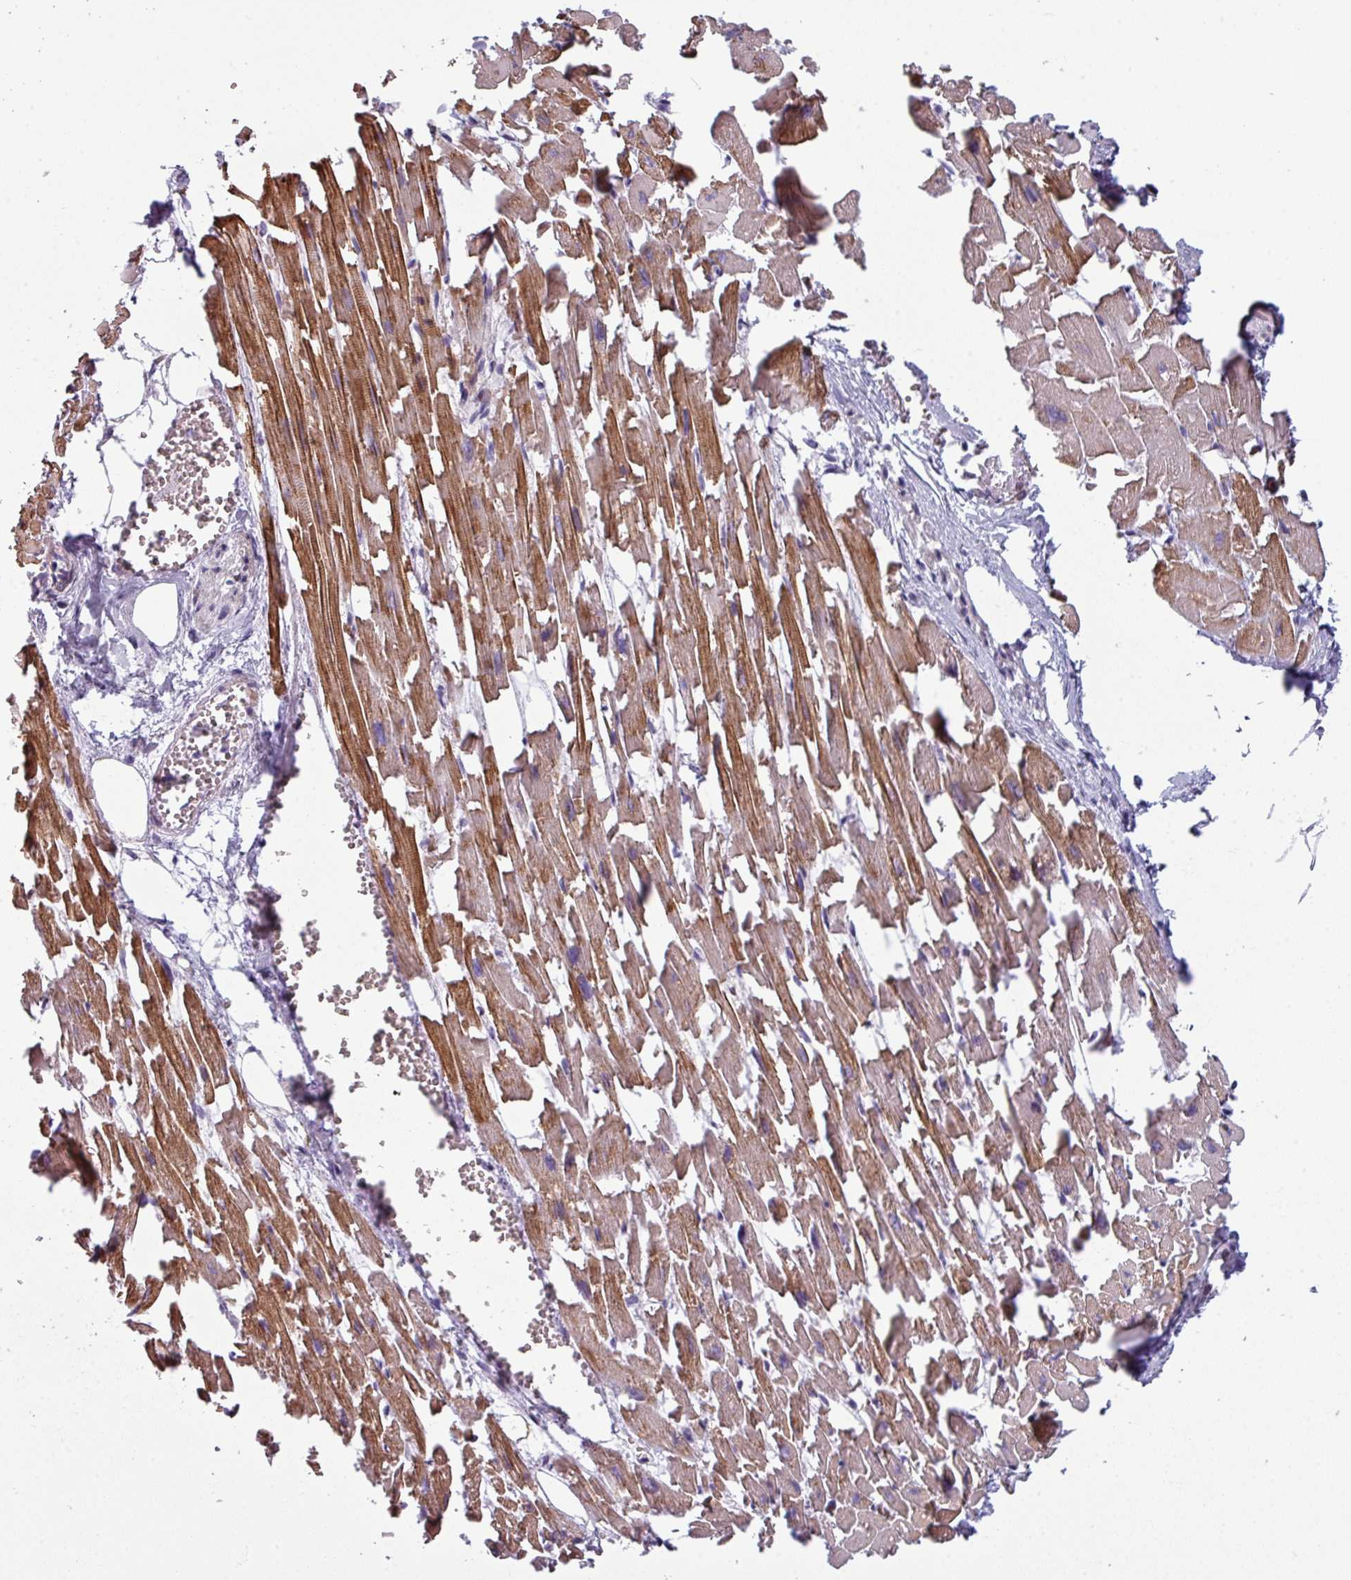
{"staining": {"intensity": "strong", "quantity": ">75%", "location": "cytoplasmic/membranous"}, "tissue": "heart muscle", "cell_type": "Cardiomyocytes", "image_type": "normal", "snomed": [{"axis": "morphology", "description": "Normal tissue, NOS"}, {"axis": "topography", "description": "Heart"}], "caption": "A photomicrograph of human heart muscle stained for a protein shows strong cytoplasmic/membranous brown staining in cardiomyocytes. The protein is shown in brown color, while the nuclei are stained blue.", "gene": "PRAMEF12", "patient": {"sex": "female", "age": 64}}